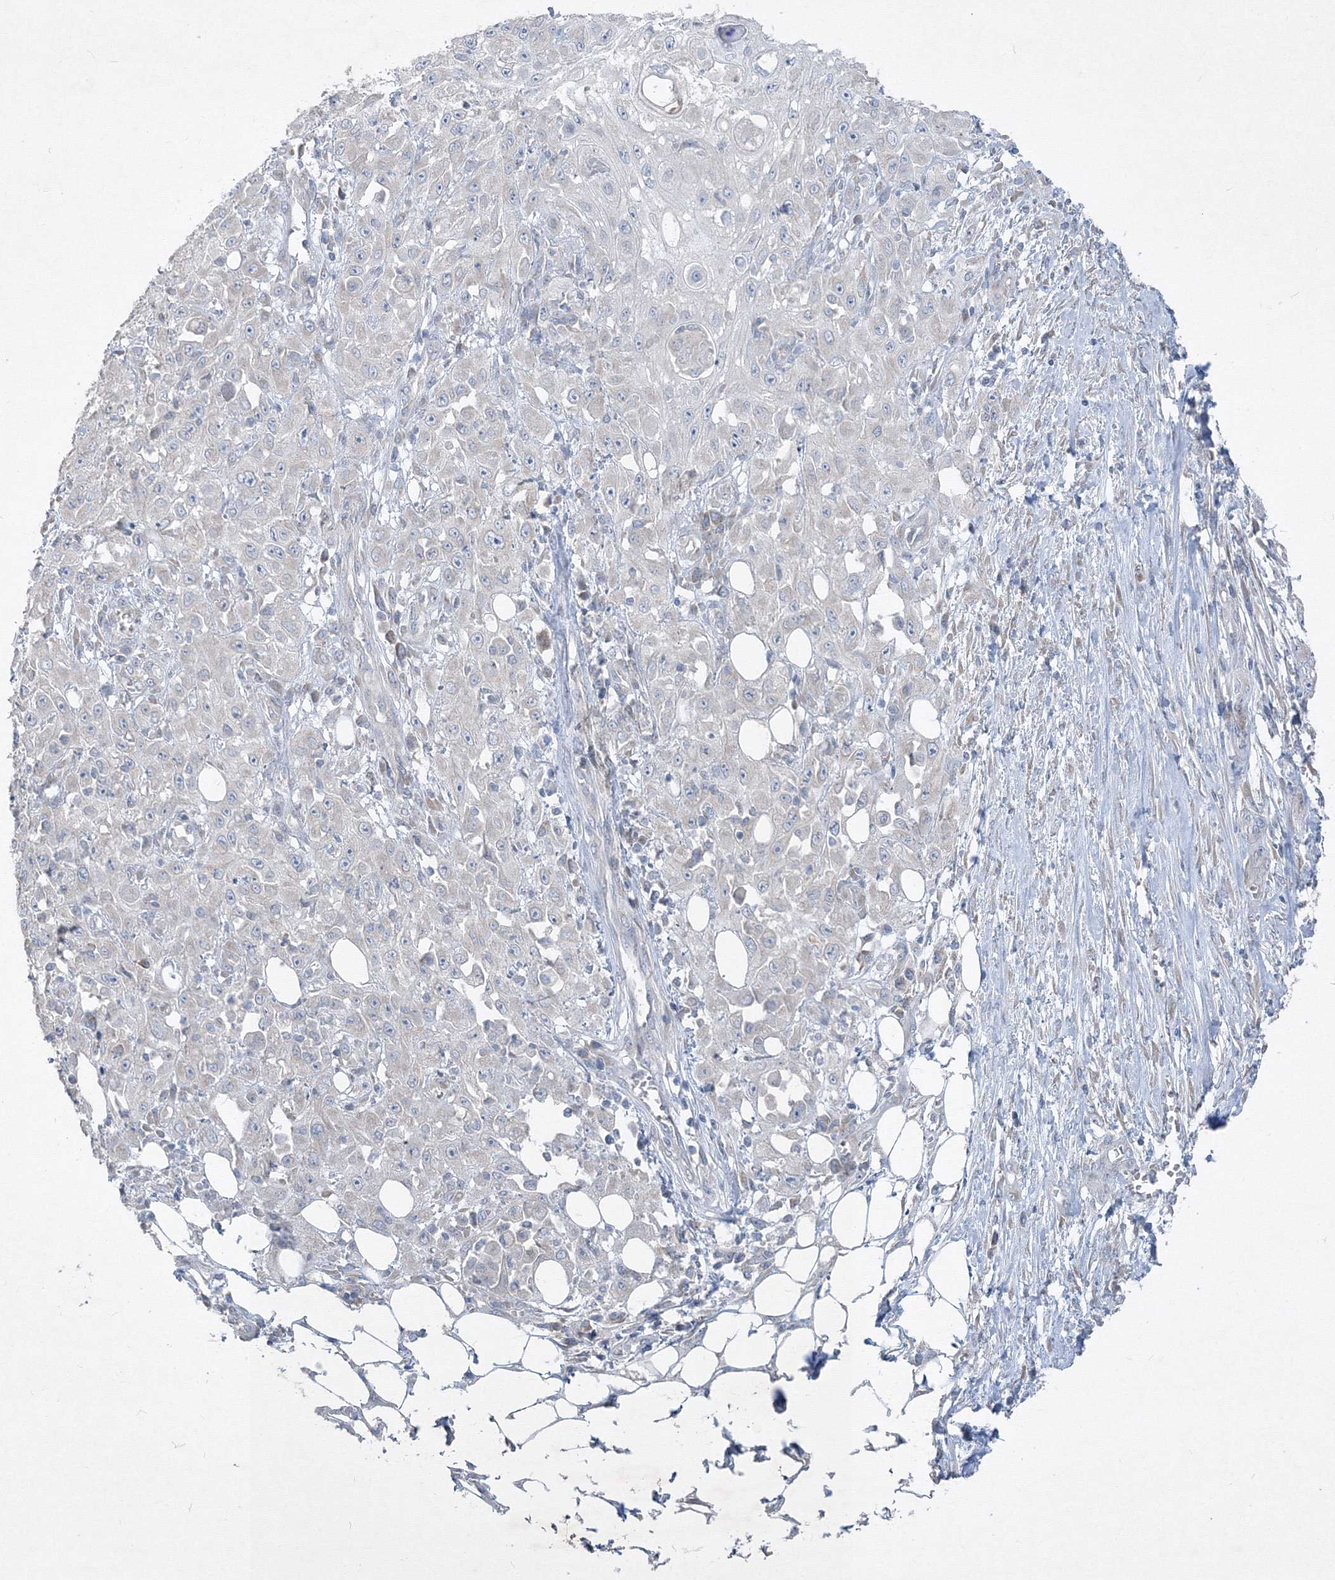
{"staining": {"intensity": "negative", "quantity": "none", "location": "none"}, "tissue": "skin cancer", "cell_type": "Tumor cells", "image_type": "cancer", "snomed": [{"axis": "morphology", "description": "Squamous cell carcinoma, NOS"}, {"axis": "morphology", "description": "Squamous cell carcinoma, metastatic, NOS"}, {"axis": "topography", "description": "Skin"}, {"axis": "topography", "description": "Lymph node"}], "caption": "Protein analysis of metastatic squamous cell carcinoma (skin) displays no significant positivity in tumor cells.", "gene": "IFNAR1", "patient": {"sex": "male", "age": 75}}